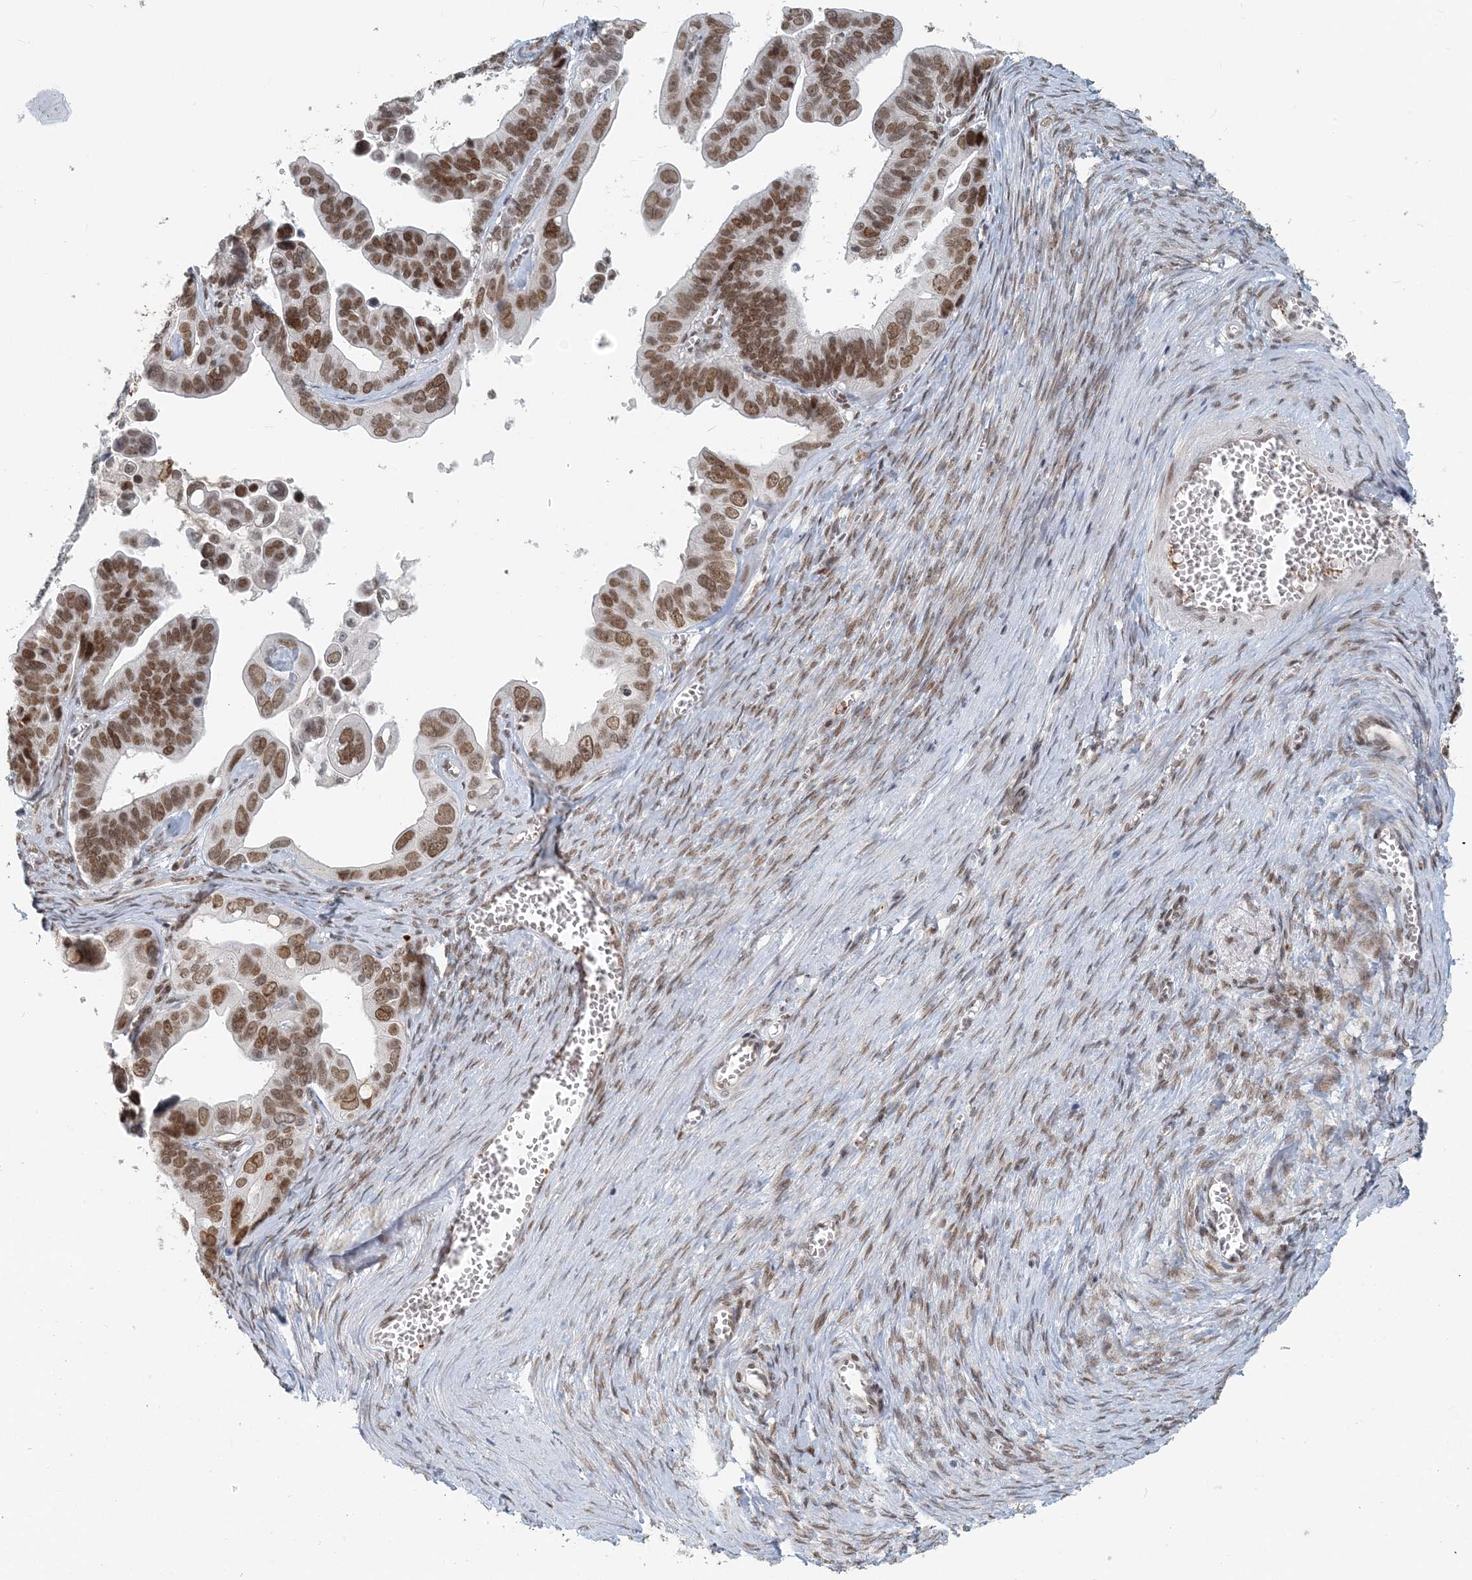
{"staining": {"intensity": "moderate", "quantity": ">75%", "location": "nuclear"}, "tissue": "ovarian cancer", "cell_type": "Tumor cells", "image_type": "cancer", "snomed": [{"axis": "morphology", "description": "Cystadenocarcinoma, serous, NOS"}, {"axis": "topography", "description": "Ovary"}], "caption": "Immunohistochemical staining of human ovarian serous cystadenocarcinoma shows medium levels of moderate nuclear protein positivity in about >75% of tumor cells.", "gene": "BAZ1B", "patient": {"sex": "female", "age": 56}}